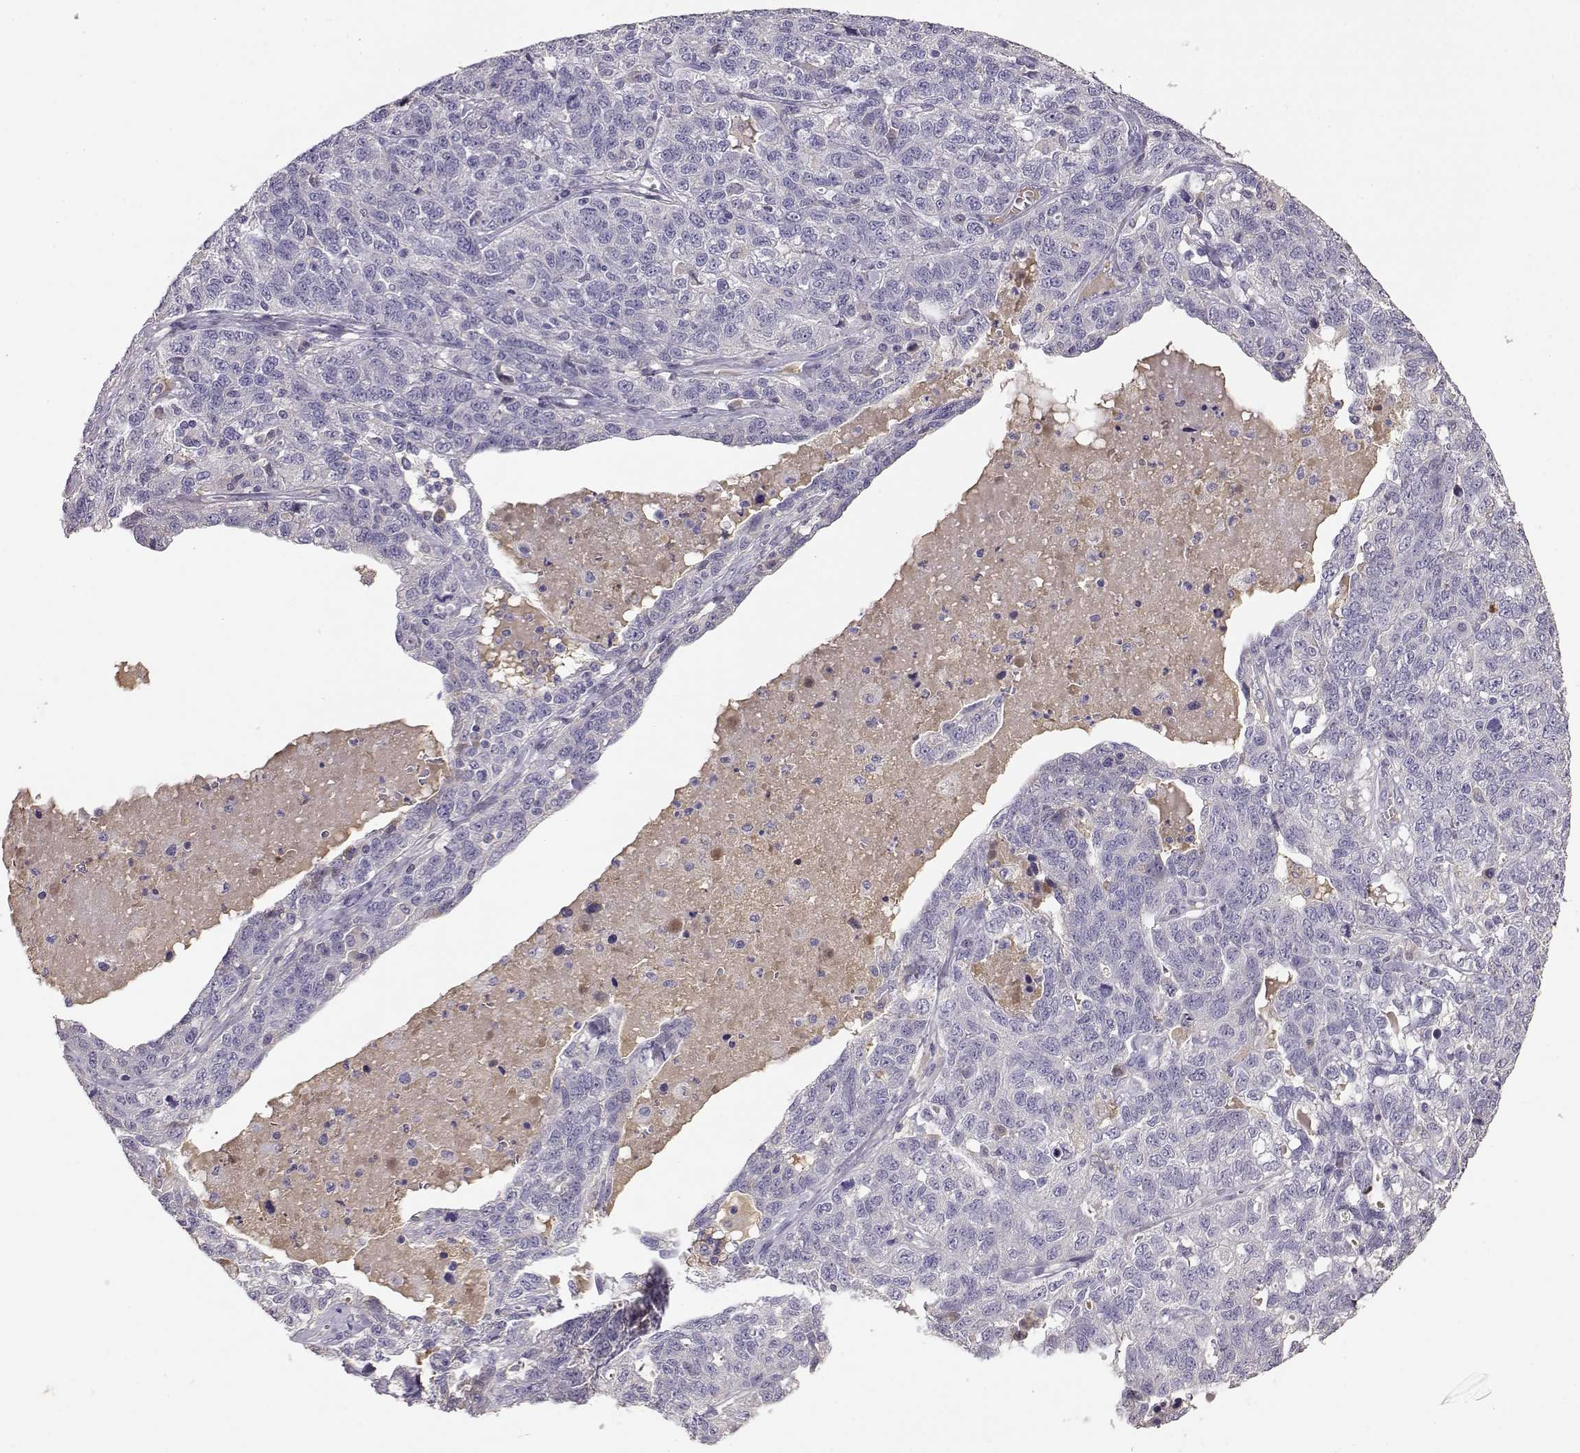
{"staining": {"intensity": "negative", "quantity": "none", "location": "none"}, "tissue": "ovarian cancer", "cell_type": "Tumor cells", "image_type": "cancer", "snomed": [{"axis": "morphology", "description": "Cystadenocarcinoma, serous, NOS"}, {"axis": "topography", "description": "Ovary"}], "caption": "Ovarian cancer was stained to show a protein in brown. There is no significant positivity in tumor cells.", "gene": "TACR1", "patient": {"sex": "female", "age": 71}}